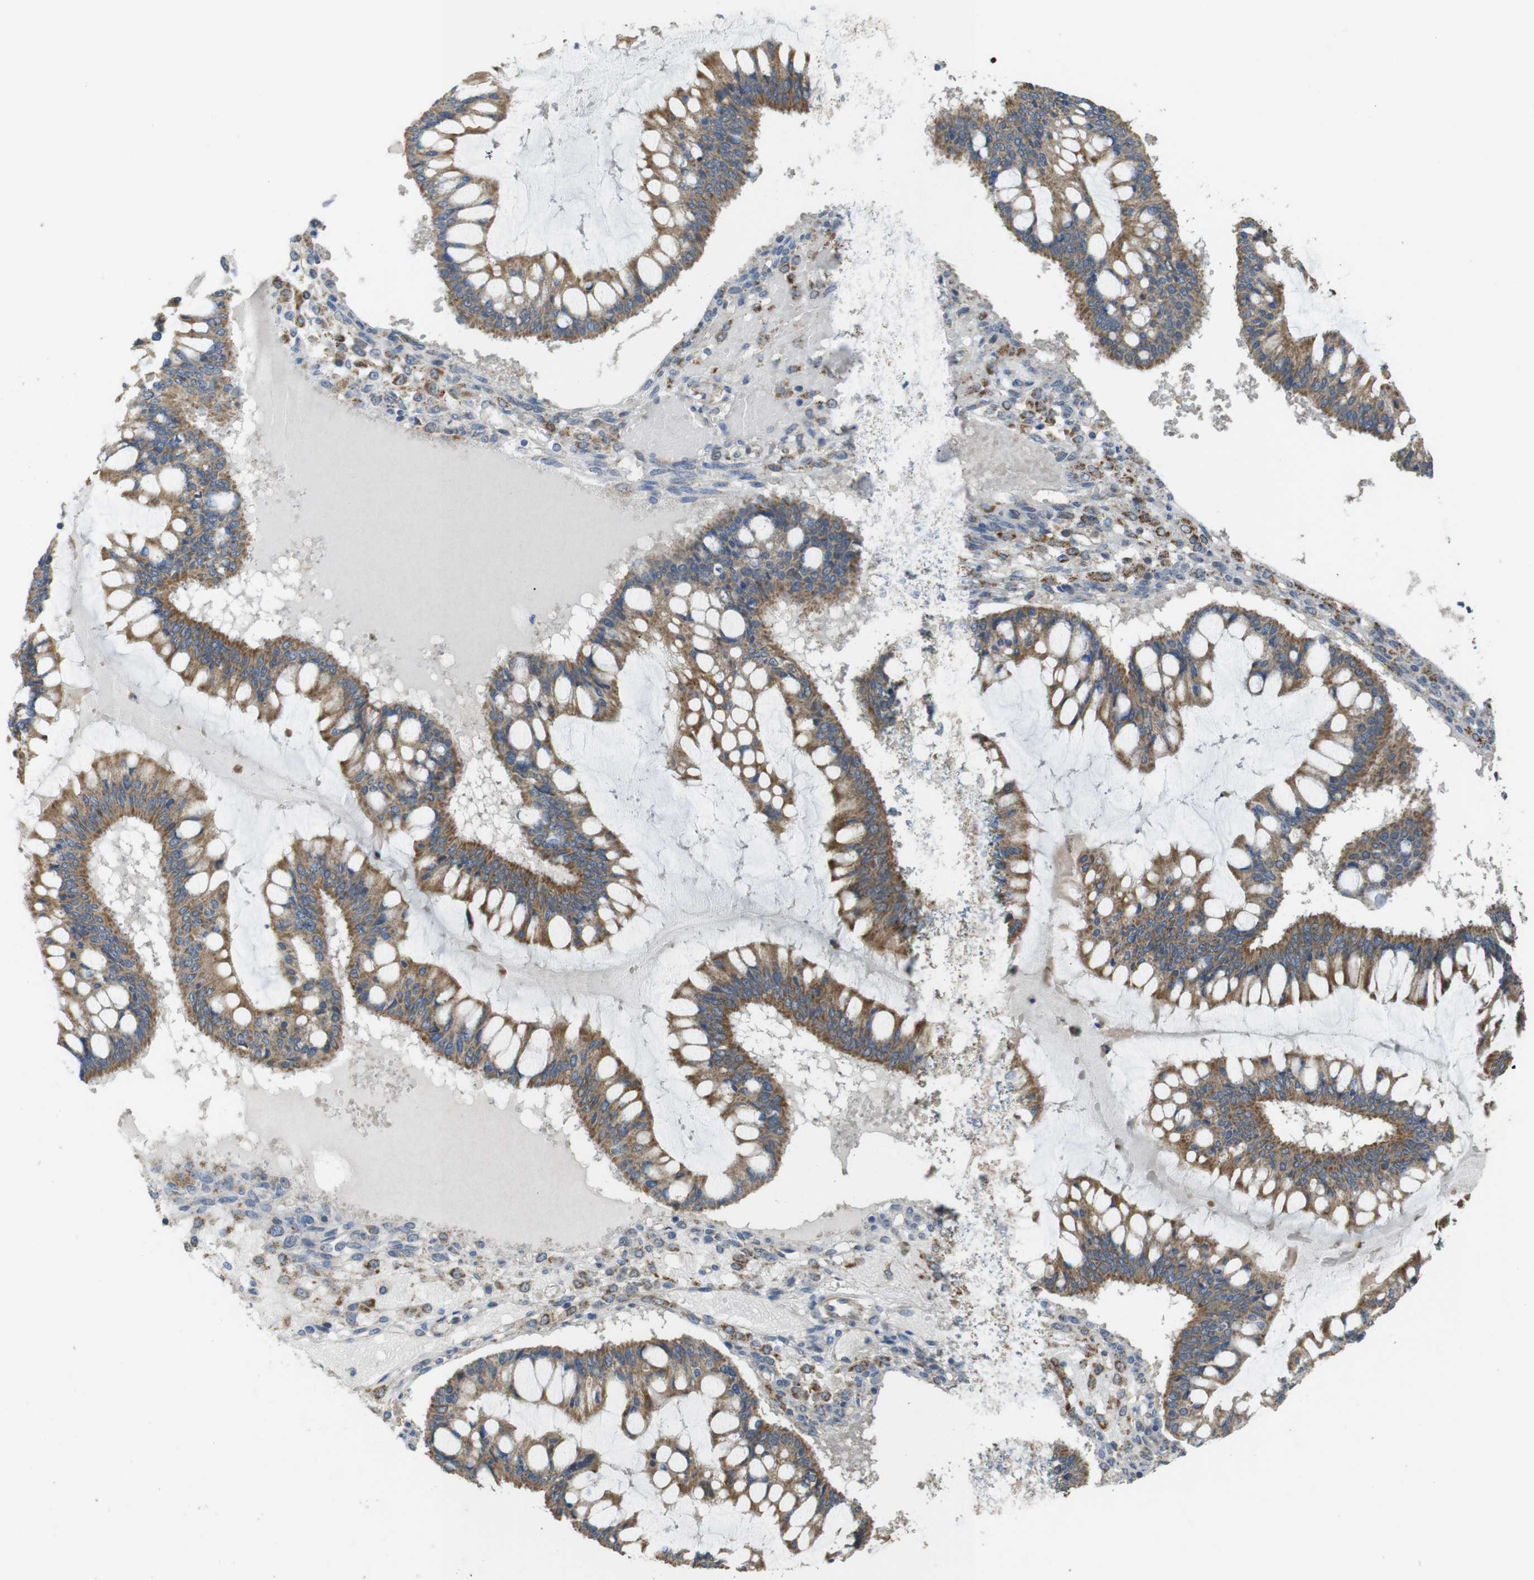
{"staining": {"intensity": "moderate", "quantity": ">75%", "location": "cytoplasmic/membranous"}, "tissue": "ovarian cancer", "cell_type": "Tumor cells", "image_type": "cancer", "snomed": [{"axis": "morphology", "description": "Cystadenocarcinoma, mucinous, NOS"}, {"axis": "topography", "description": "Ovary"}], "caption": "Immunohistochemical staining of human mucinous cystadenocarcinoma (ovarian) shows medium levels of moderate cytoplasmic/membranous expression in about >75% of tumor cells. Immunohistochemistry (ihc) stains the protein of interest in brown and the nuclei are stained blue.", "gene": "CALHM2", "patient": {"sex": "female", "age": 73}}